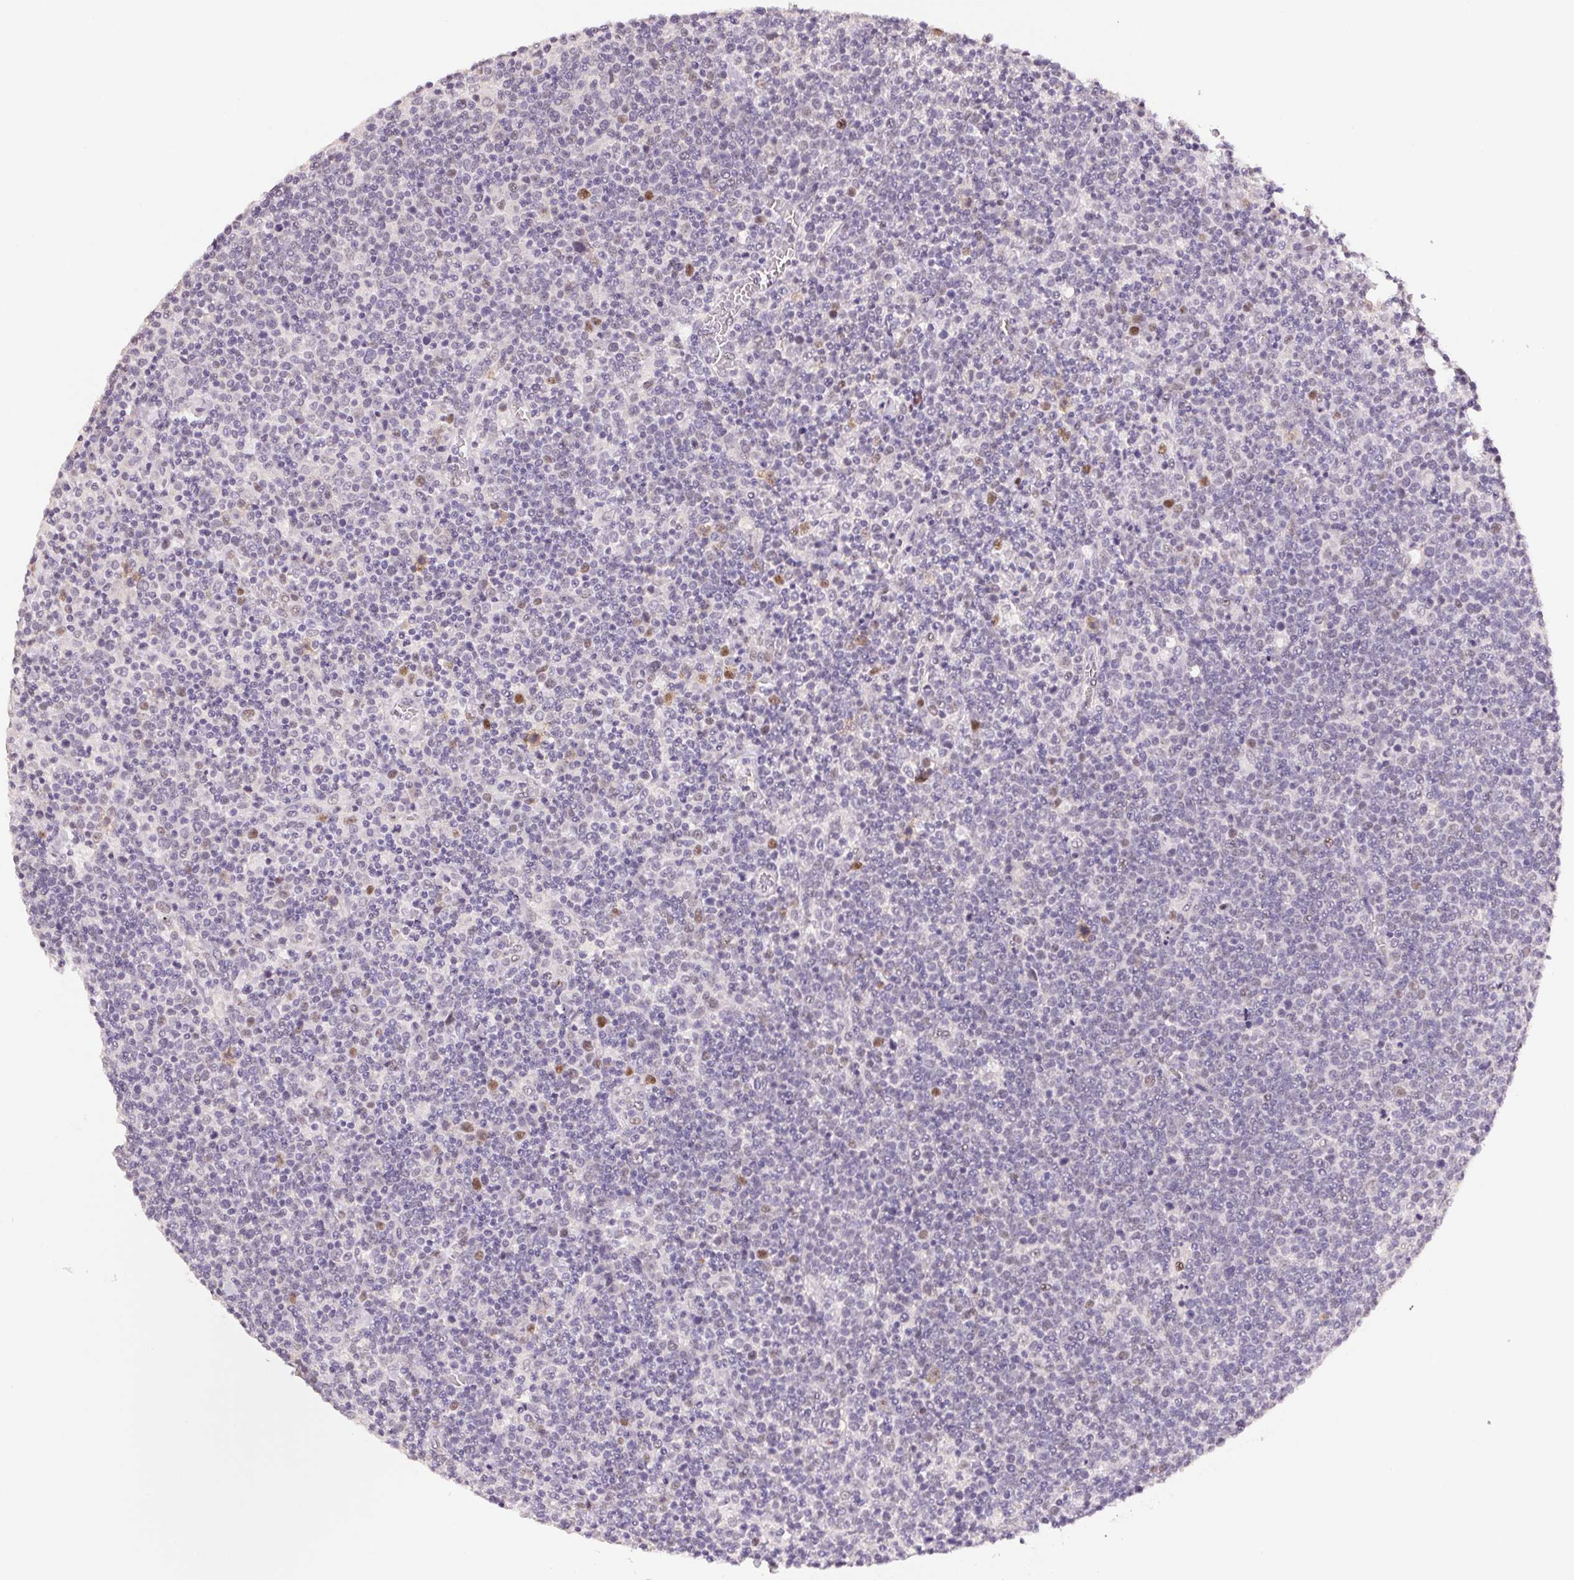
{"staining": {"intensity": "negative", "quantity": "none", "location": "none"}, "tissue": "lymphoma", "cell_type": "Tumor cells", "image_type": "cancer", "snomed": [{"axis": "morphology", "description": "Malignant lymphoma, non-Hodgkin's type, High grade"}, {"axis": "topography", "description": "Lymph node"}], "caption": "High-grade malignant lymphoma, non-Hodgkin's type stained for a protein using IHC displays no staining tumor cells.", "gene": "POLR3G", "patient": {"sex": "male", "age": 61}}